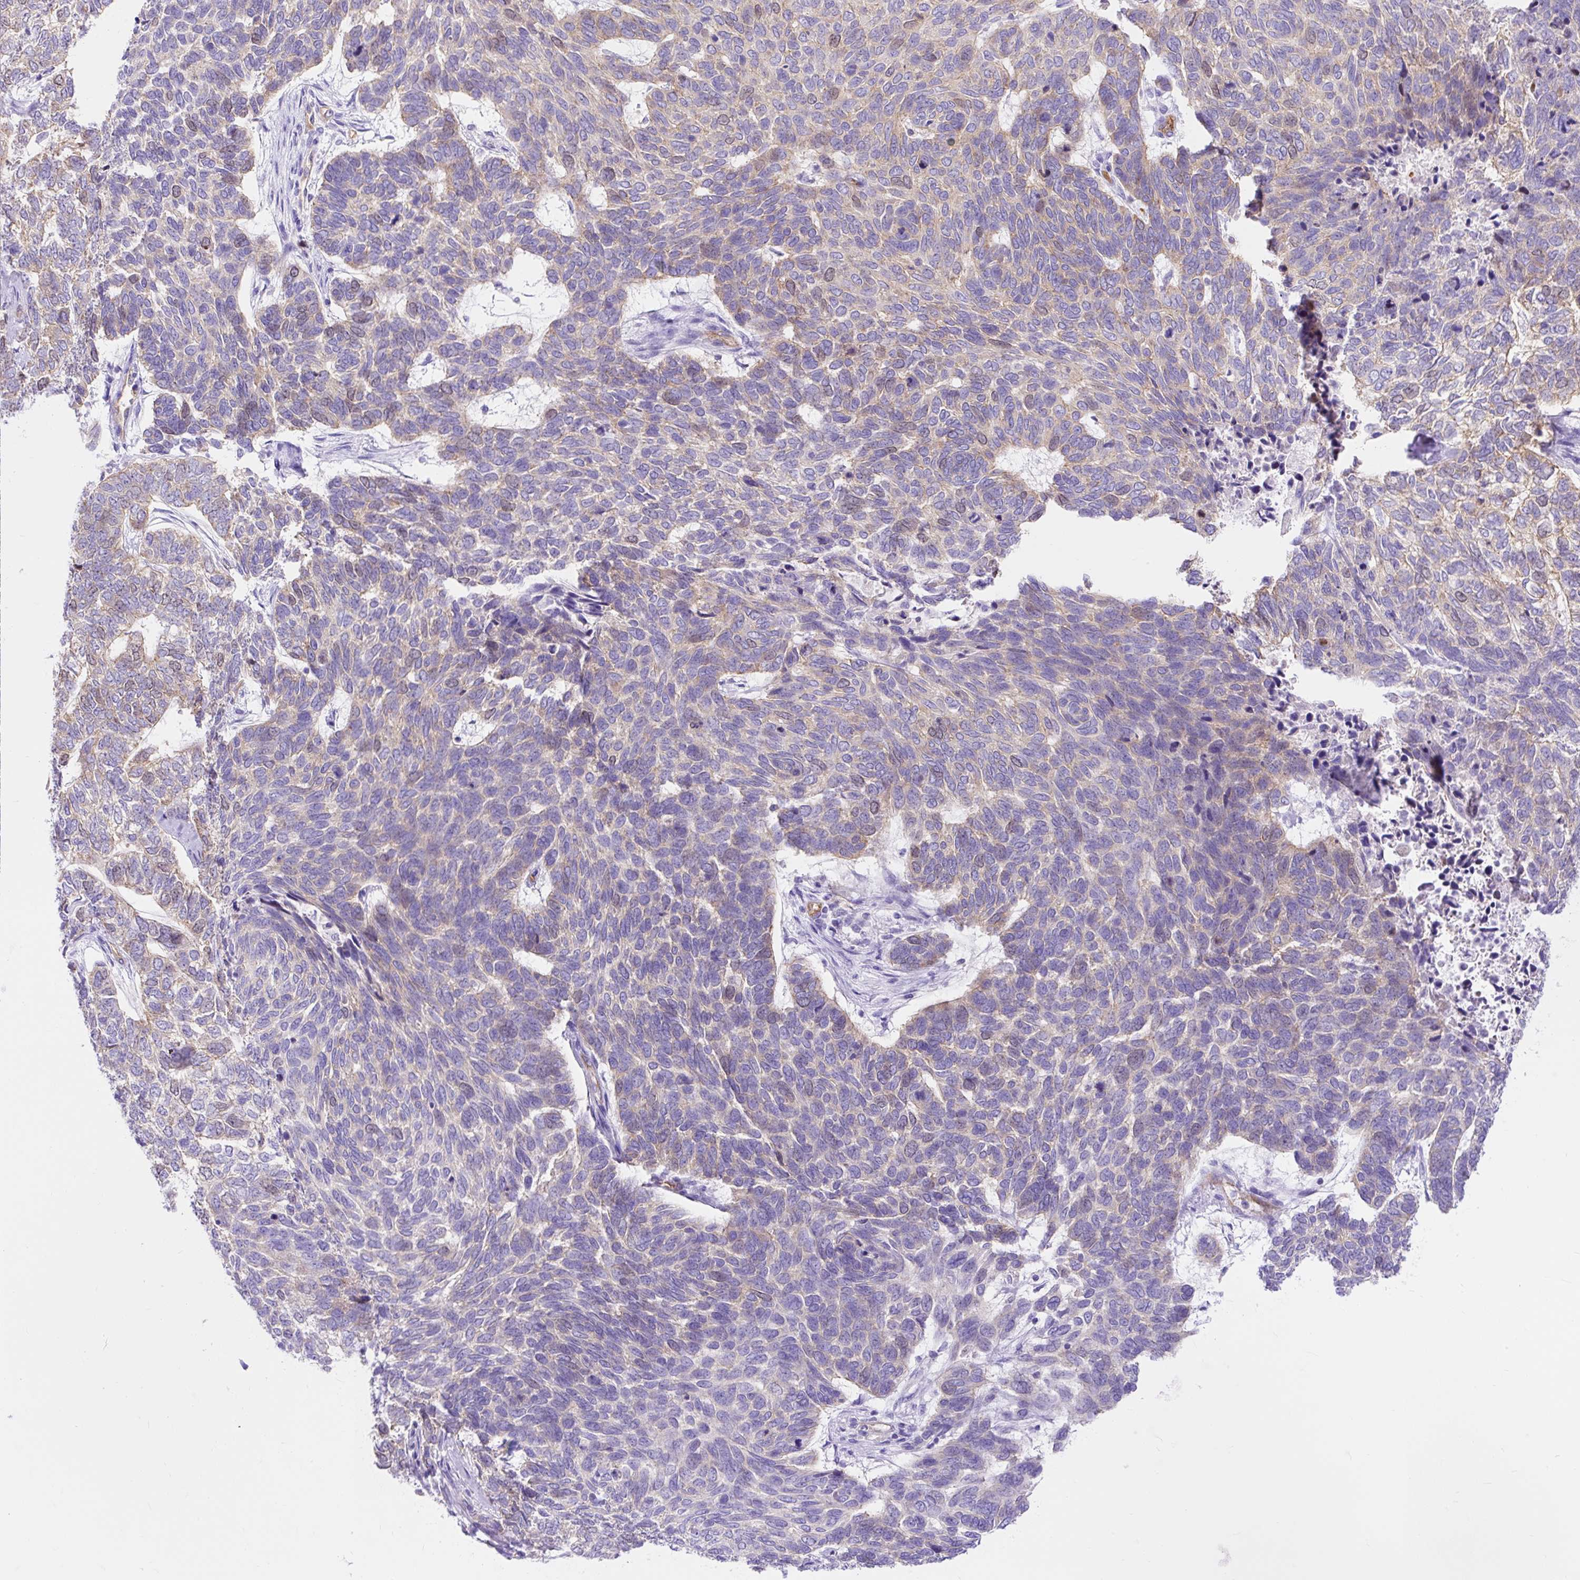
{"staining": {"intensity": "weak", "quantity": "<25%", "location": "cytoplasmic/membranous"}, "tissue": "skin cancer", "cell_type": "Tumor cells", "image_type": "cancer", "snomed": [{"axis": "morphology", "description": "Basal cell carcinoma"}, {"axis": "topography", "description": "Skin"}], "caption": "The photomicrograph exhibits no significant expression in tumor cells of basal cell carcinoma (skin). The staining is performed using DAB (3,3'-diaminobenzidine) brown chromogen with nuclei counter-stained in using hematoxylin.", "gene": "HIP1R", "patient": {"sex": "female", "age": 65}}